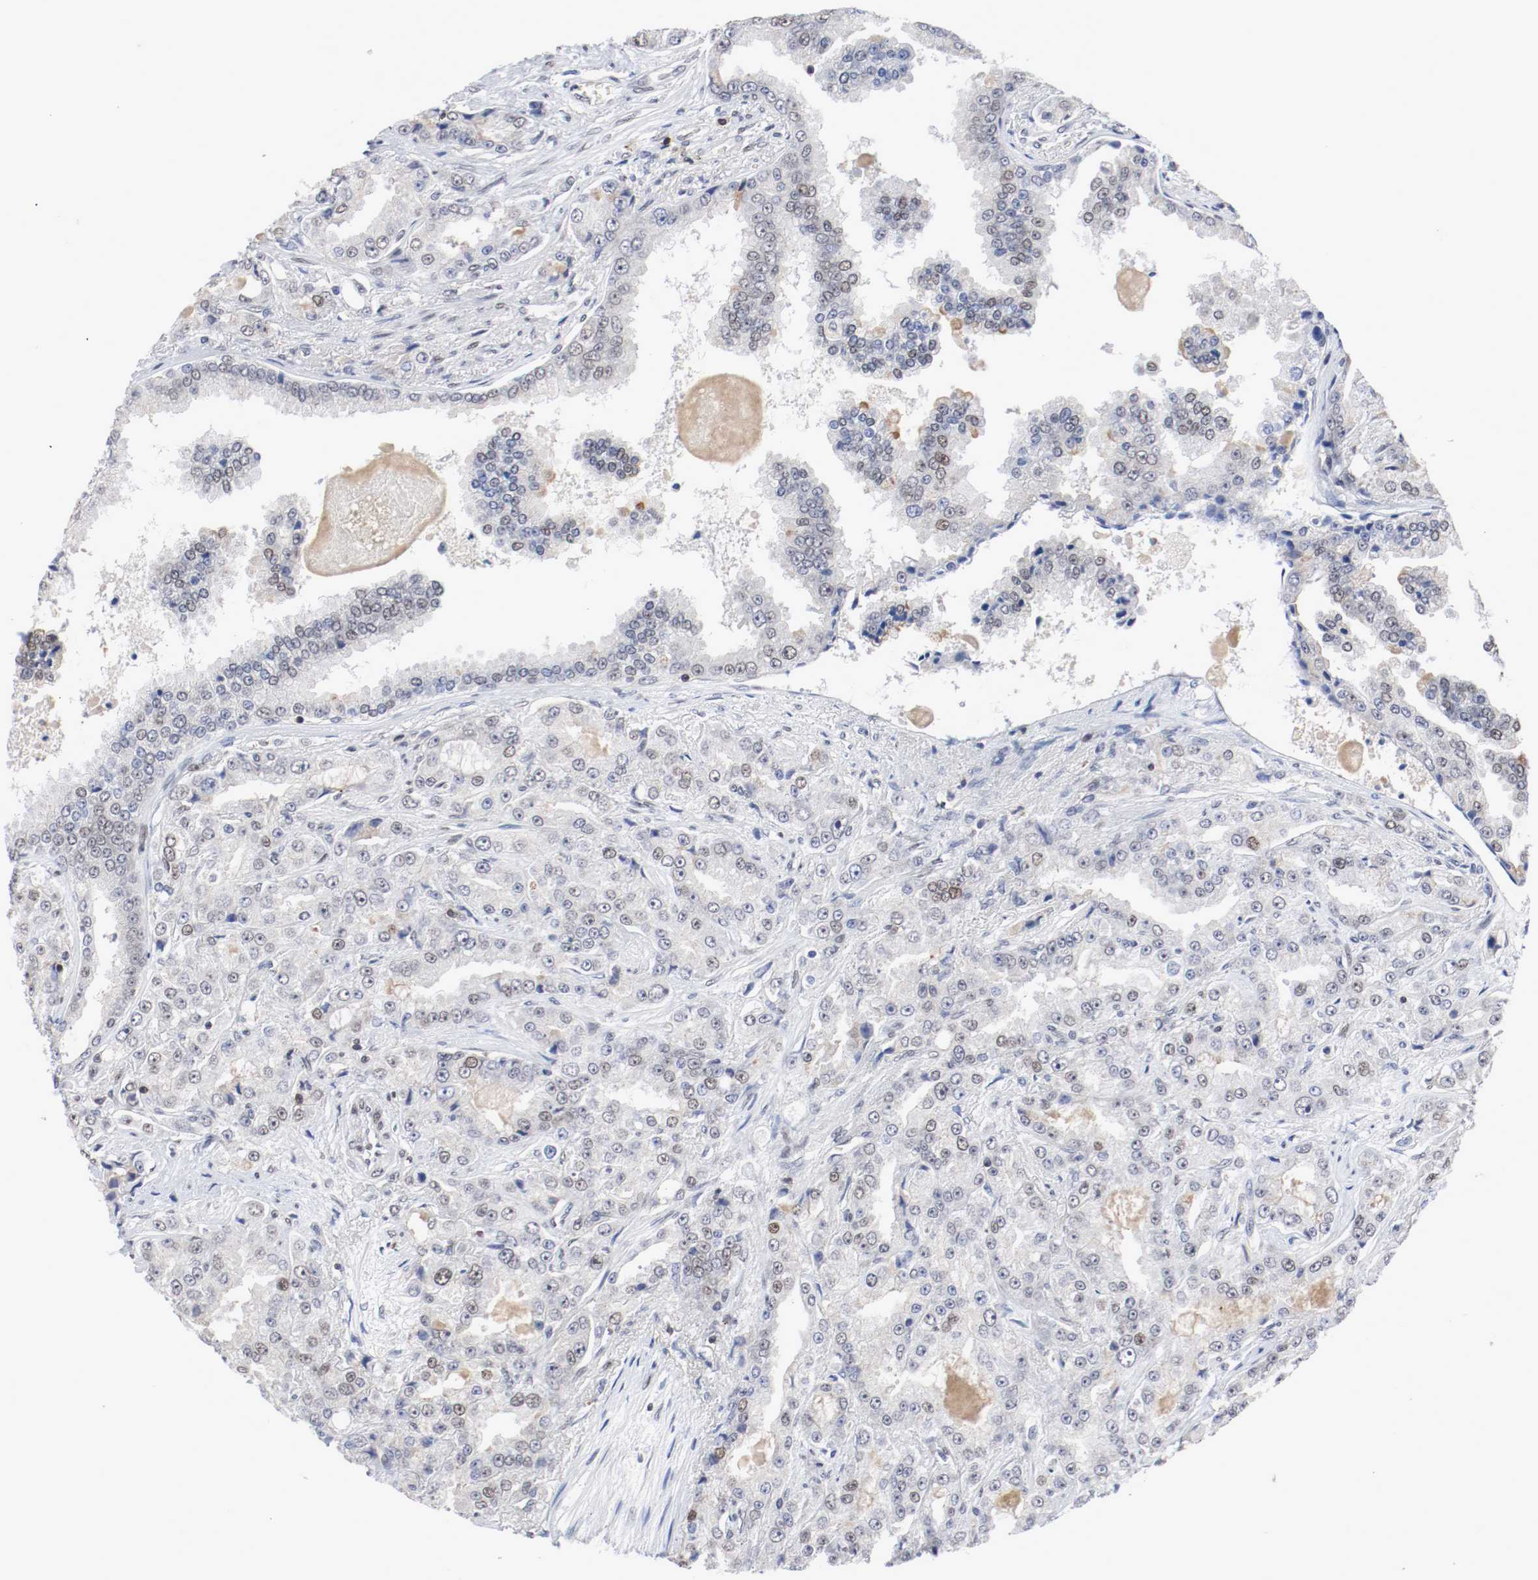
{"staining": {"intensity": "negative", "quantity": "none", "location": "none"}, "tissue": "prostate cancer", "cell_type": "Tumor cells", "image_type": "cancer", "snomed": [{"axis": "morphology", "description": "Adenocarcinoma, High grade"}, {"axis": "topography", "description": "Prostate"}], "caption": "Protein analysis of high-grade adenocarcinoma (prostate) reveals no significant positivity in tumor cells. Nuclei are stained in blue.", "gene": "JUND", "patient": {"sex": "male", "age": 73}}